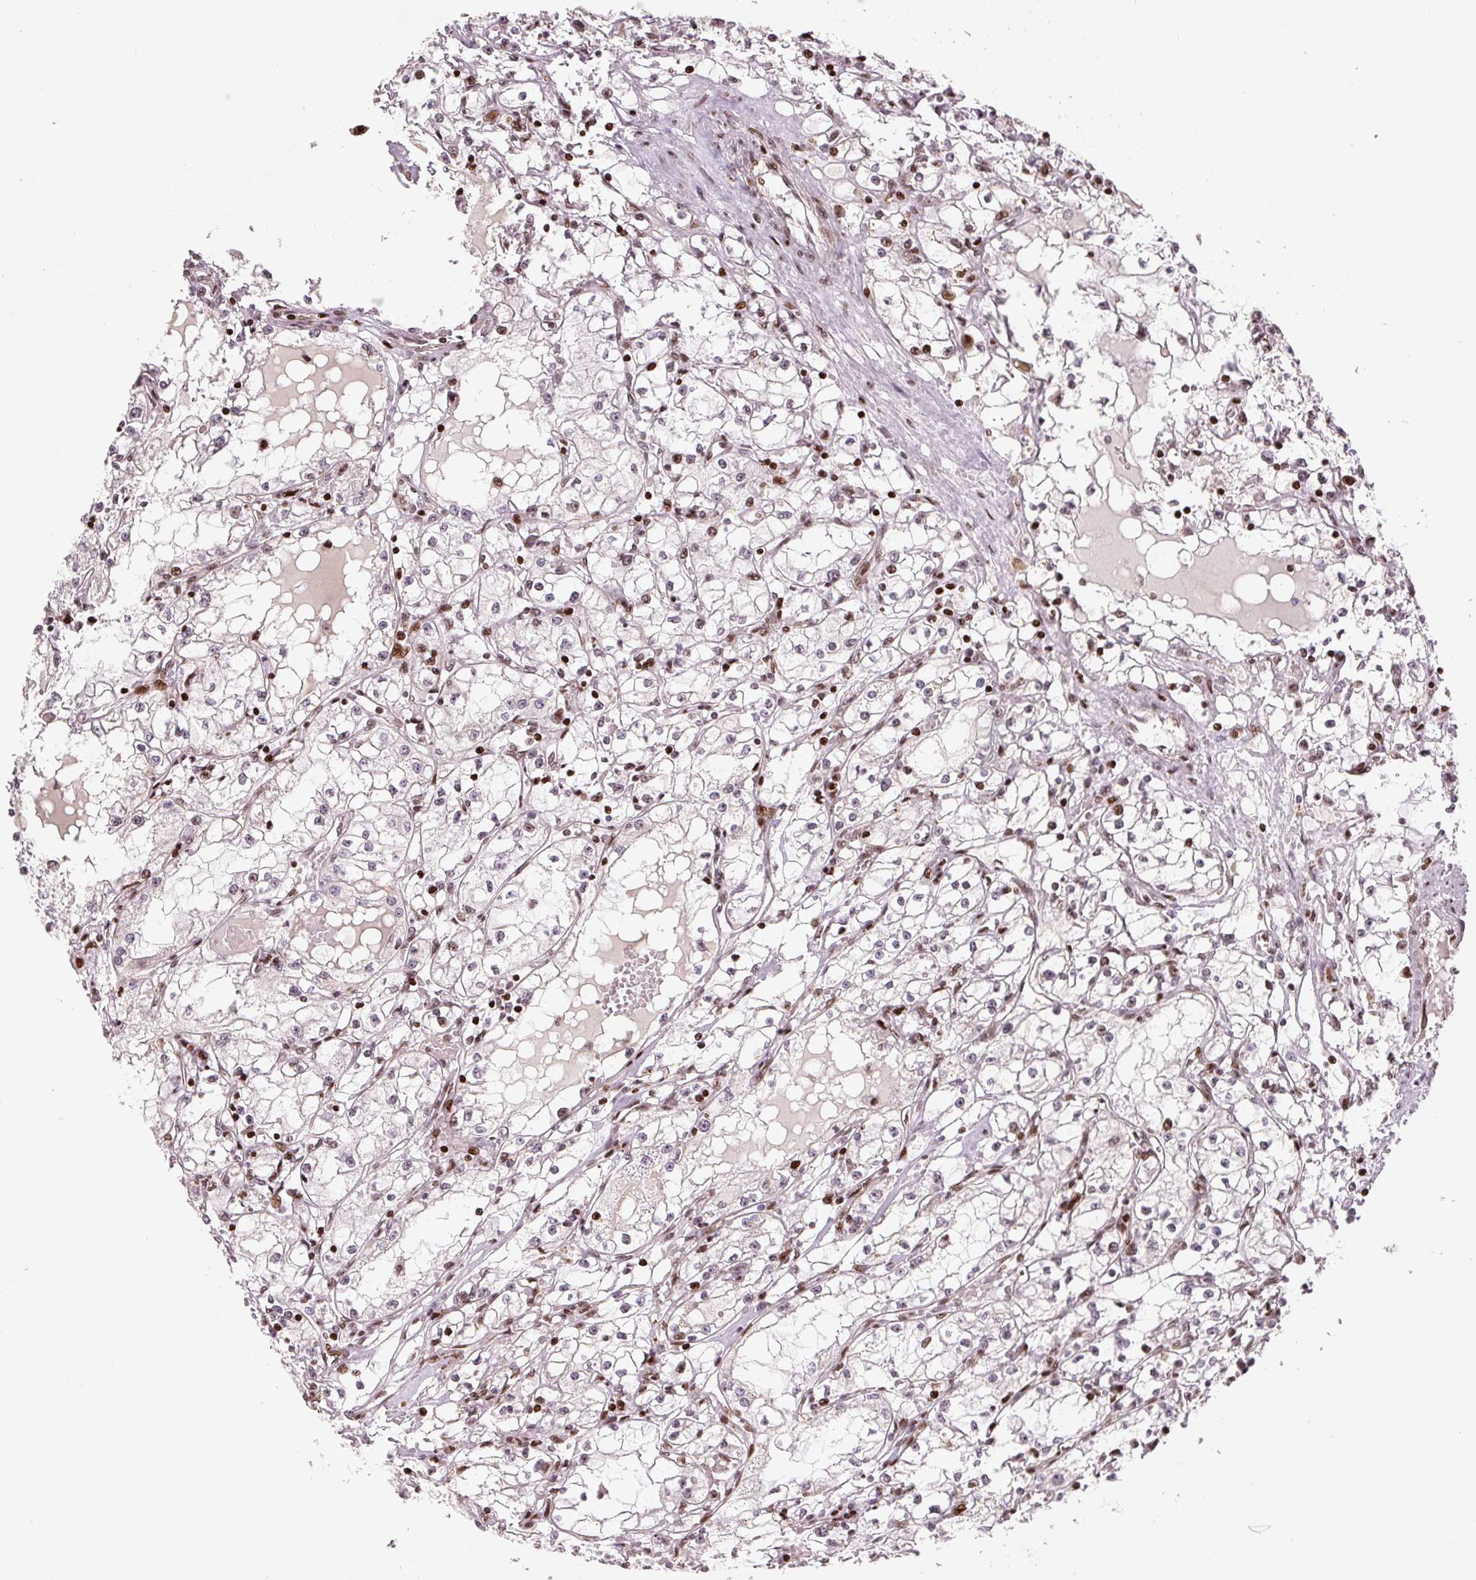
{"staining": {"intensity": "moderate", "quantity": "25%-75%", "location": "nuclear"}, "tissue": "renal cancer", "cell_type": "Tumor cells", "image_type": "cancer", "snomed": [{"axis": "morphology", "description": "Adenocarcinoma, NOS"}, {"axis": "topography", "description": "Kidney"}], "caption": "Moderate nuclear protein positivity is present in approximately 25%-75% of tumor cells in renal adenocarcinoma.", "gene": "PYDC2", "patient": {"sex": "male", "age": 56}}